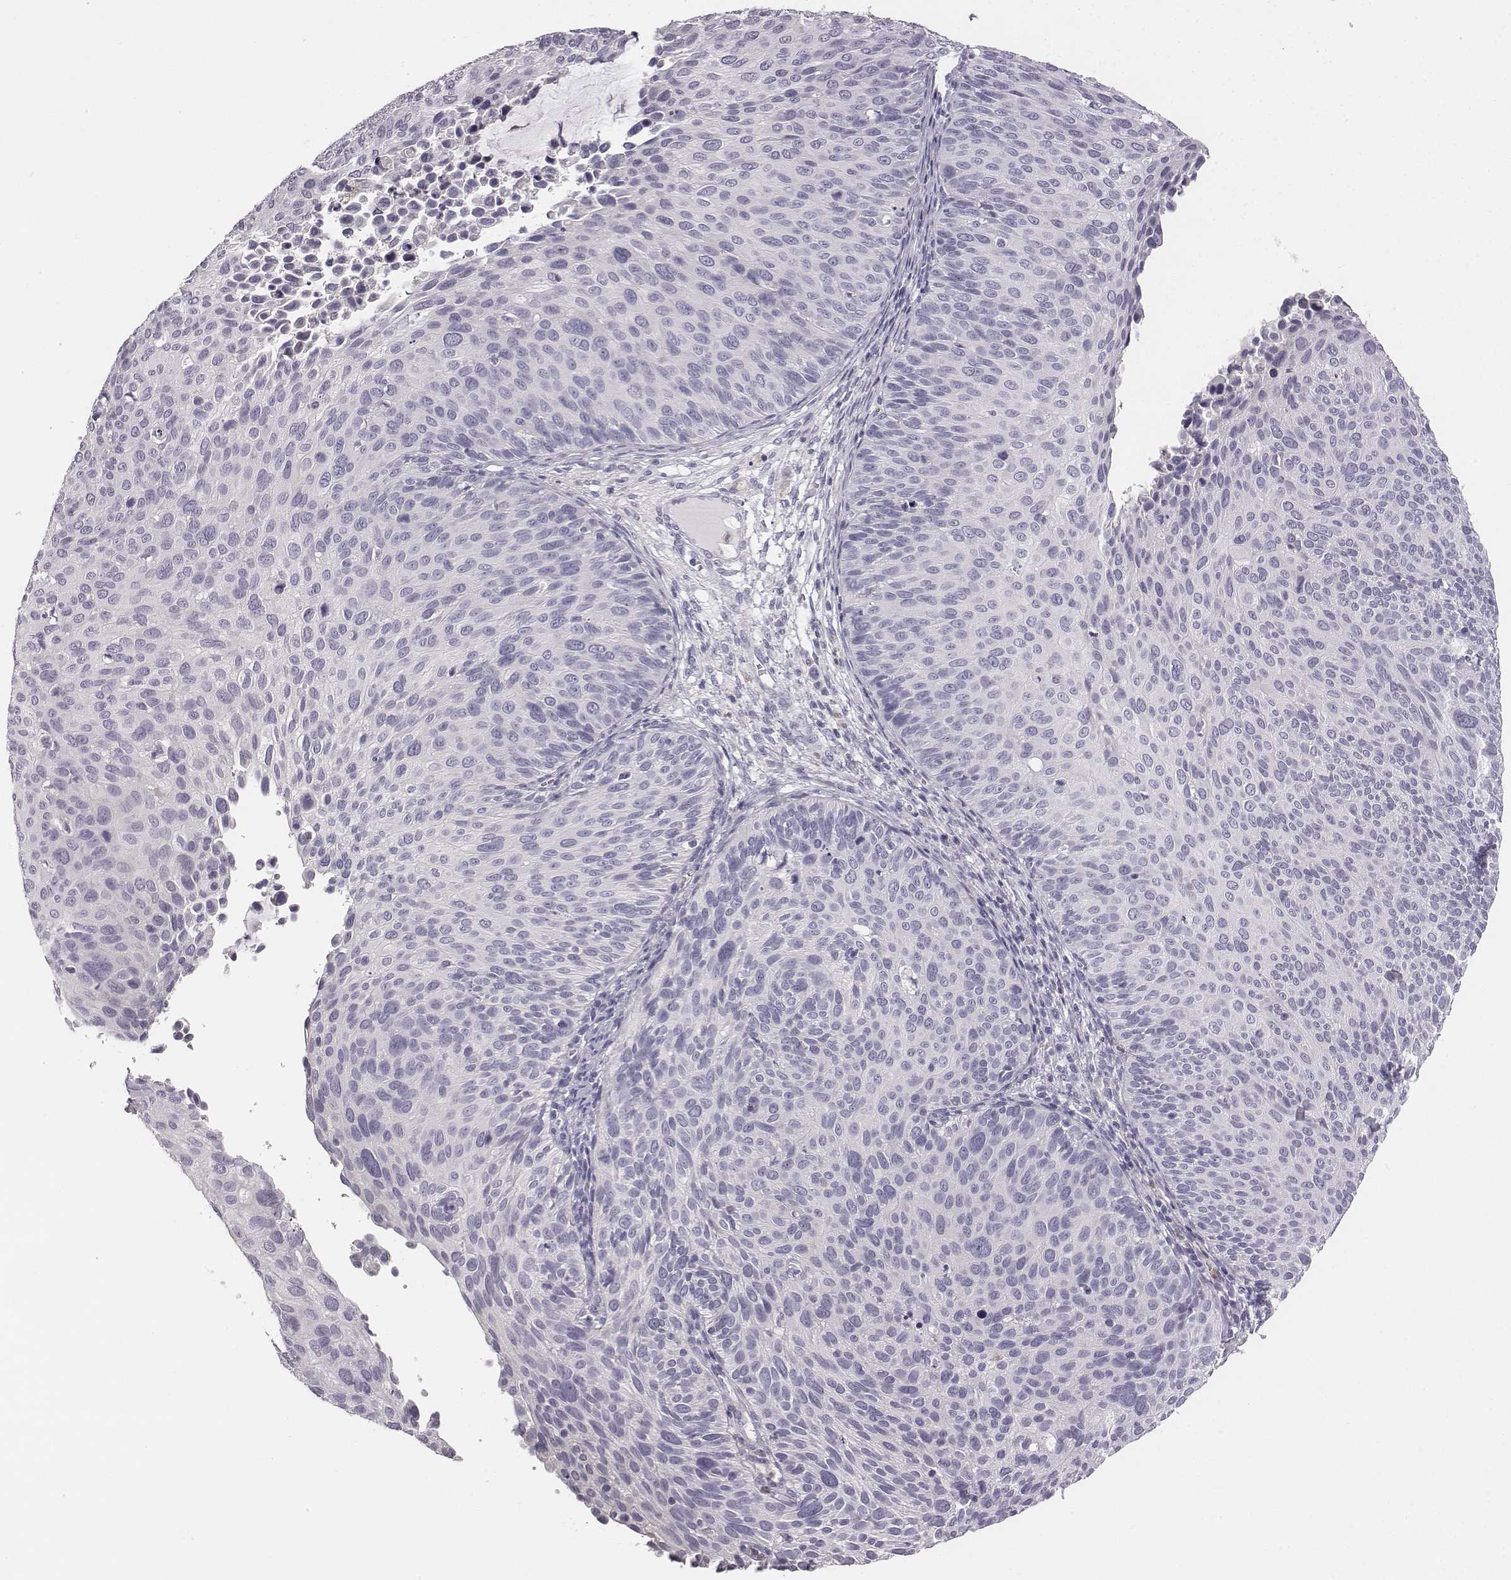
{"staining": {"intensity": "negative", "quantity": "none", "location": "none"}, "tissue": "cervical cancer", "cell_type": "Tumor cells", "image_type": "cancer", "snomed": [{"axis": "morphology", "description": "Squamous cell carcinoma, NOS"}, {"axis": "topography", "description": "Cervix"}], "caption": "There is no significant staining in tumor cells of cervical cancer.", "gene": "ADAM7", "patient": {"sex": "female", "age": 36}}